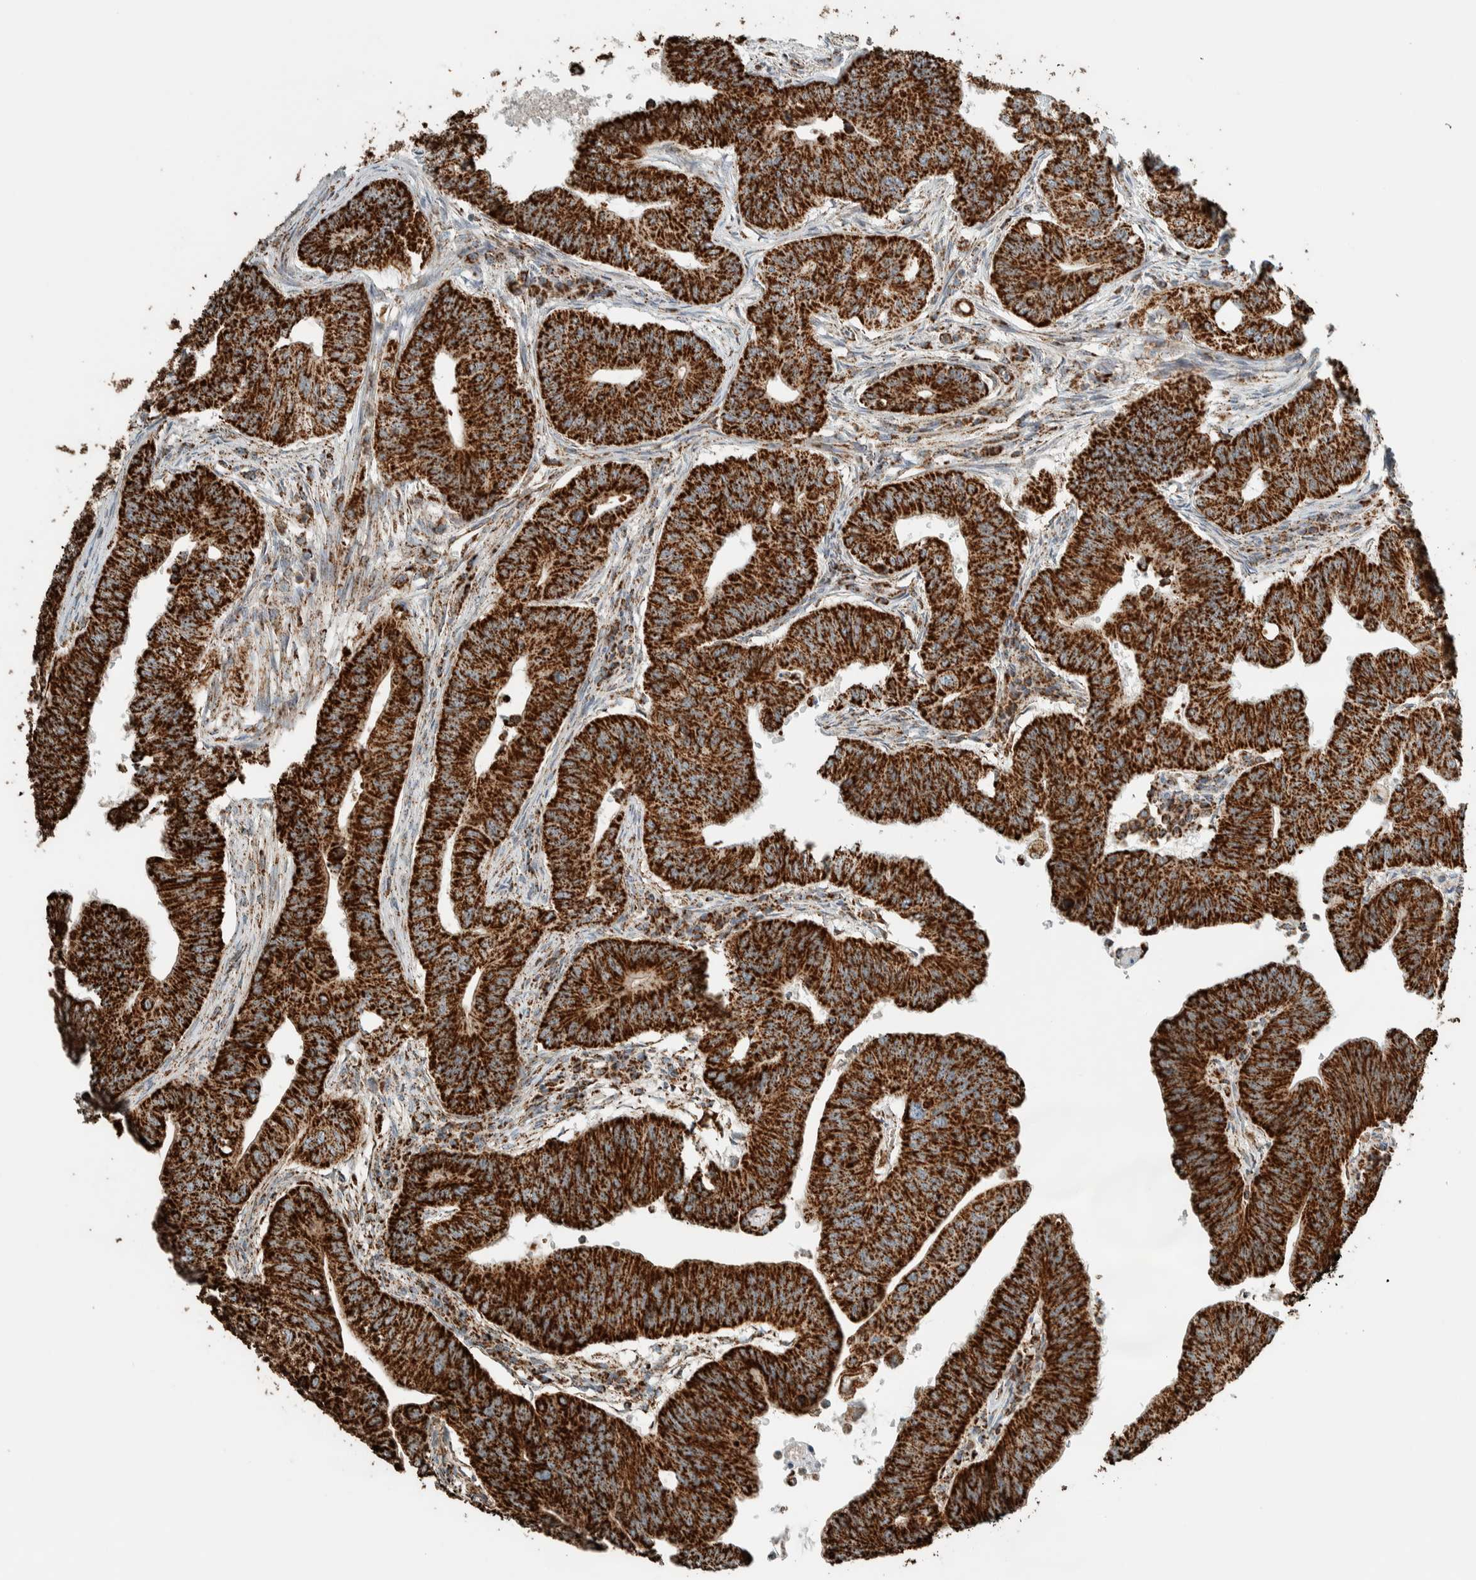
{"staining": {"intensity": "strong", "quantity": ">75%", "location": "cytoplasmic/membranous"}, "tissue": "colorectal cancer", "cell_type": "Tumor cells", "image_type": "cancer", "snomed": [{"axis": "morphology", "description": "Adenoma, NOS"}, {"axis": "morphology", "description": "Adenocarcinoma, NOS"}, {"axis": "topography", "description": "Colon"}], "caption": "This micrograph reveals colorectal cancer stained with immunohistochemistry to label a protein in brown. The cytoplasmic/membranous of tumor cells show strong positivity for the protein. Nuclei are counter-stained blue.", "gene": "ZNF454", "patient": {"sex": "male", "age": 79}}